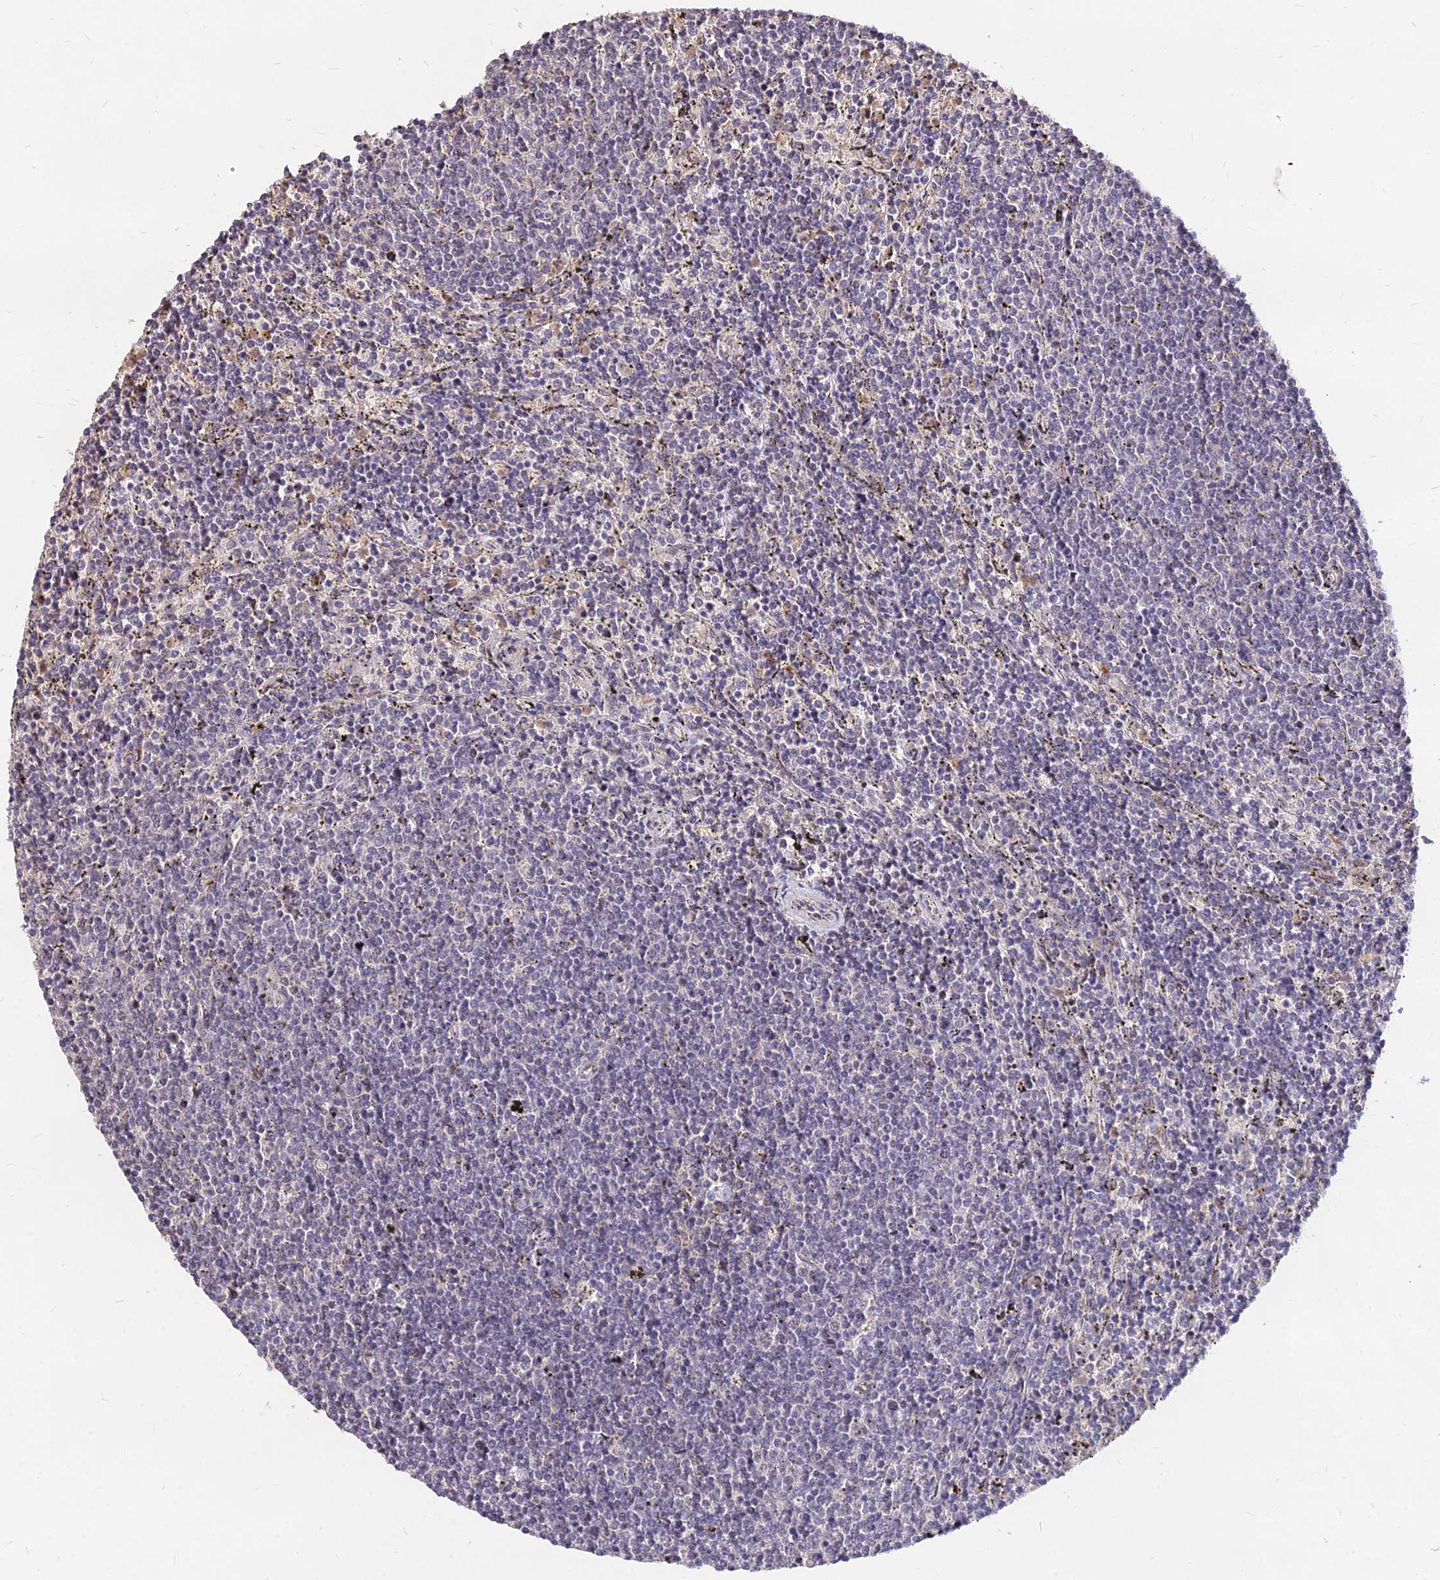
{"staining": {"intensity": "negative", "quantity": "none", "location": "none"}, "tissue": "lymphoma", "cell_type": "Tumor cells", "image_type": "cancer", "snomed": [{"axis": "morphology", "description": "Malignant lymphoma, non-Hodgkin's type, Low grade"}, {"axis": "topography", "description": "Spleen"}], "caption": "The immunohistochemistry (IHC) histopathology image has no significant staining in tumor cells of lymphoma tissue.", "gene": "C11orf68", "patient": {"sex": "female", "age": 50}}